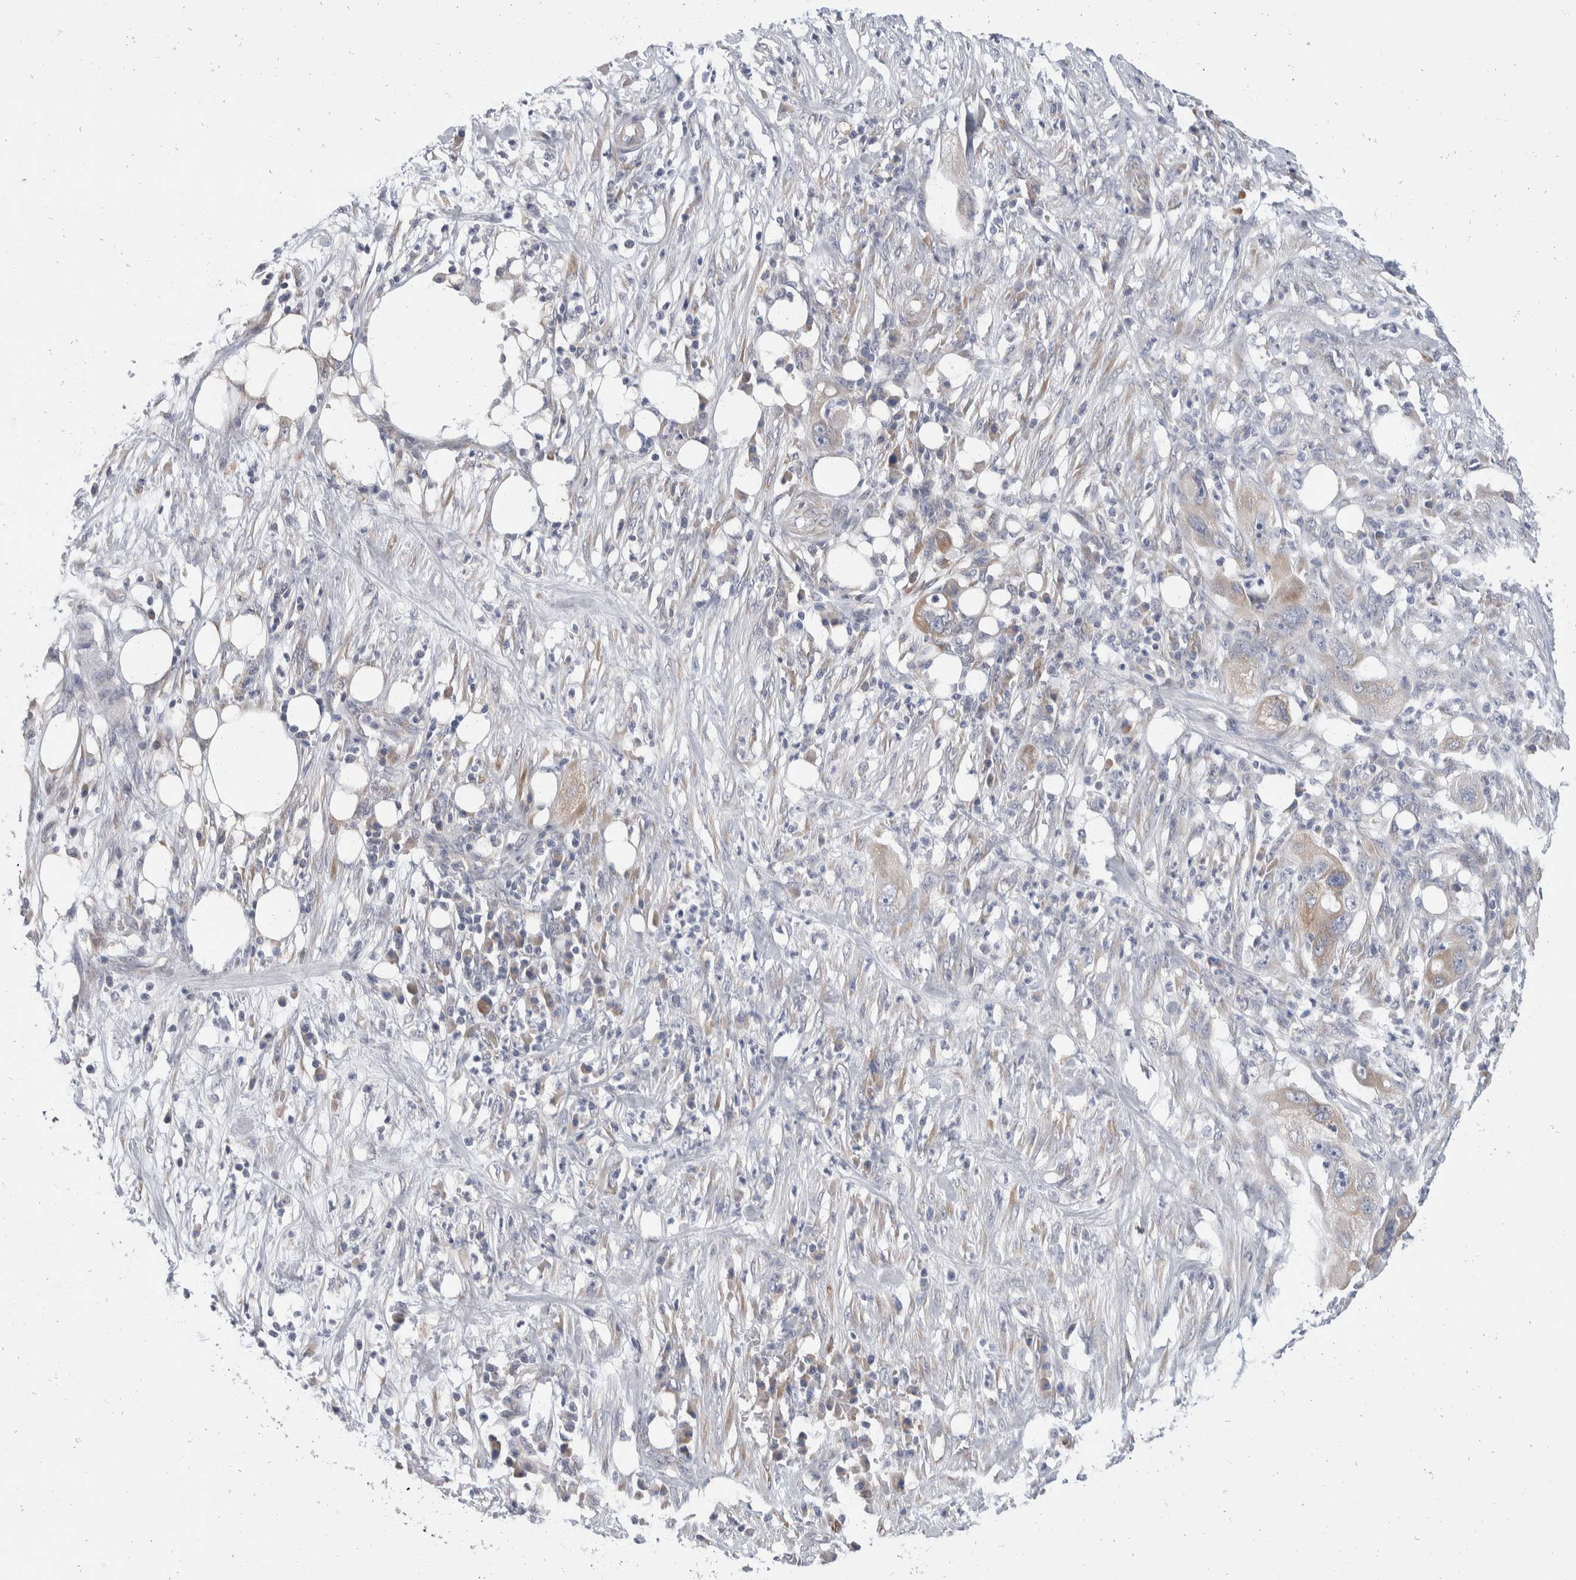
{"staining": {"intensity": "weak", "quantity": "<25%", "location": "cytoplasmic/membranous"}, "tissue": "pancreatic cancer", "cell_type": "Tumor cells", "image_type": "cancer", "snomed": [{"axis": "morphology", "description": "Adenocarcinoma, NOS"}, {"axis": "topography", "description": "Pancreas"}], "caption": "There is no significant staining in tumor cells of pancreatic cancer (adenocarcinoma).", "gene": "TMEM245", "patient": {"sex": "female", "age": 78}}